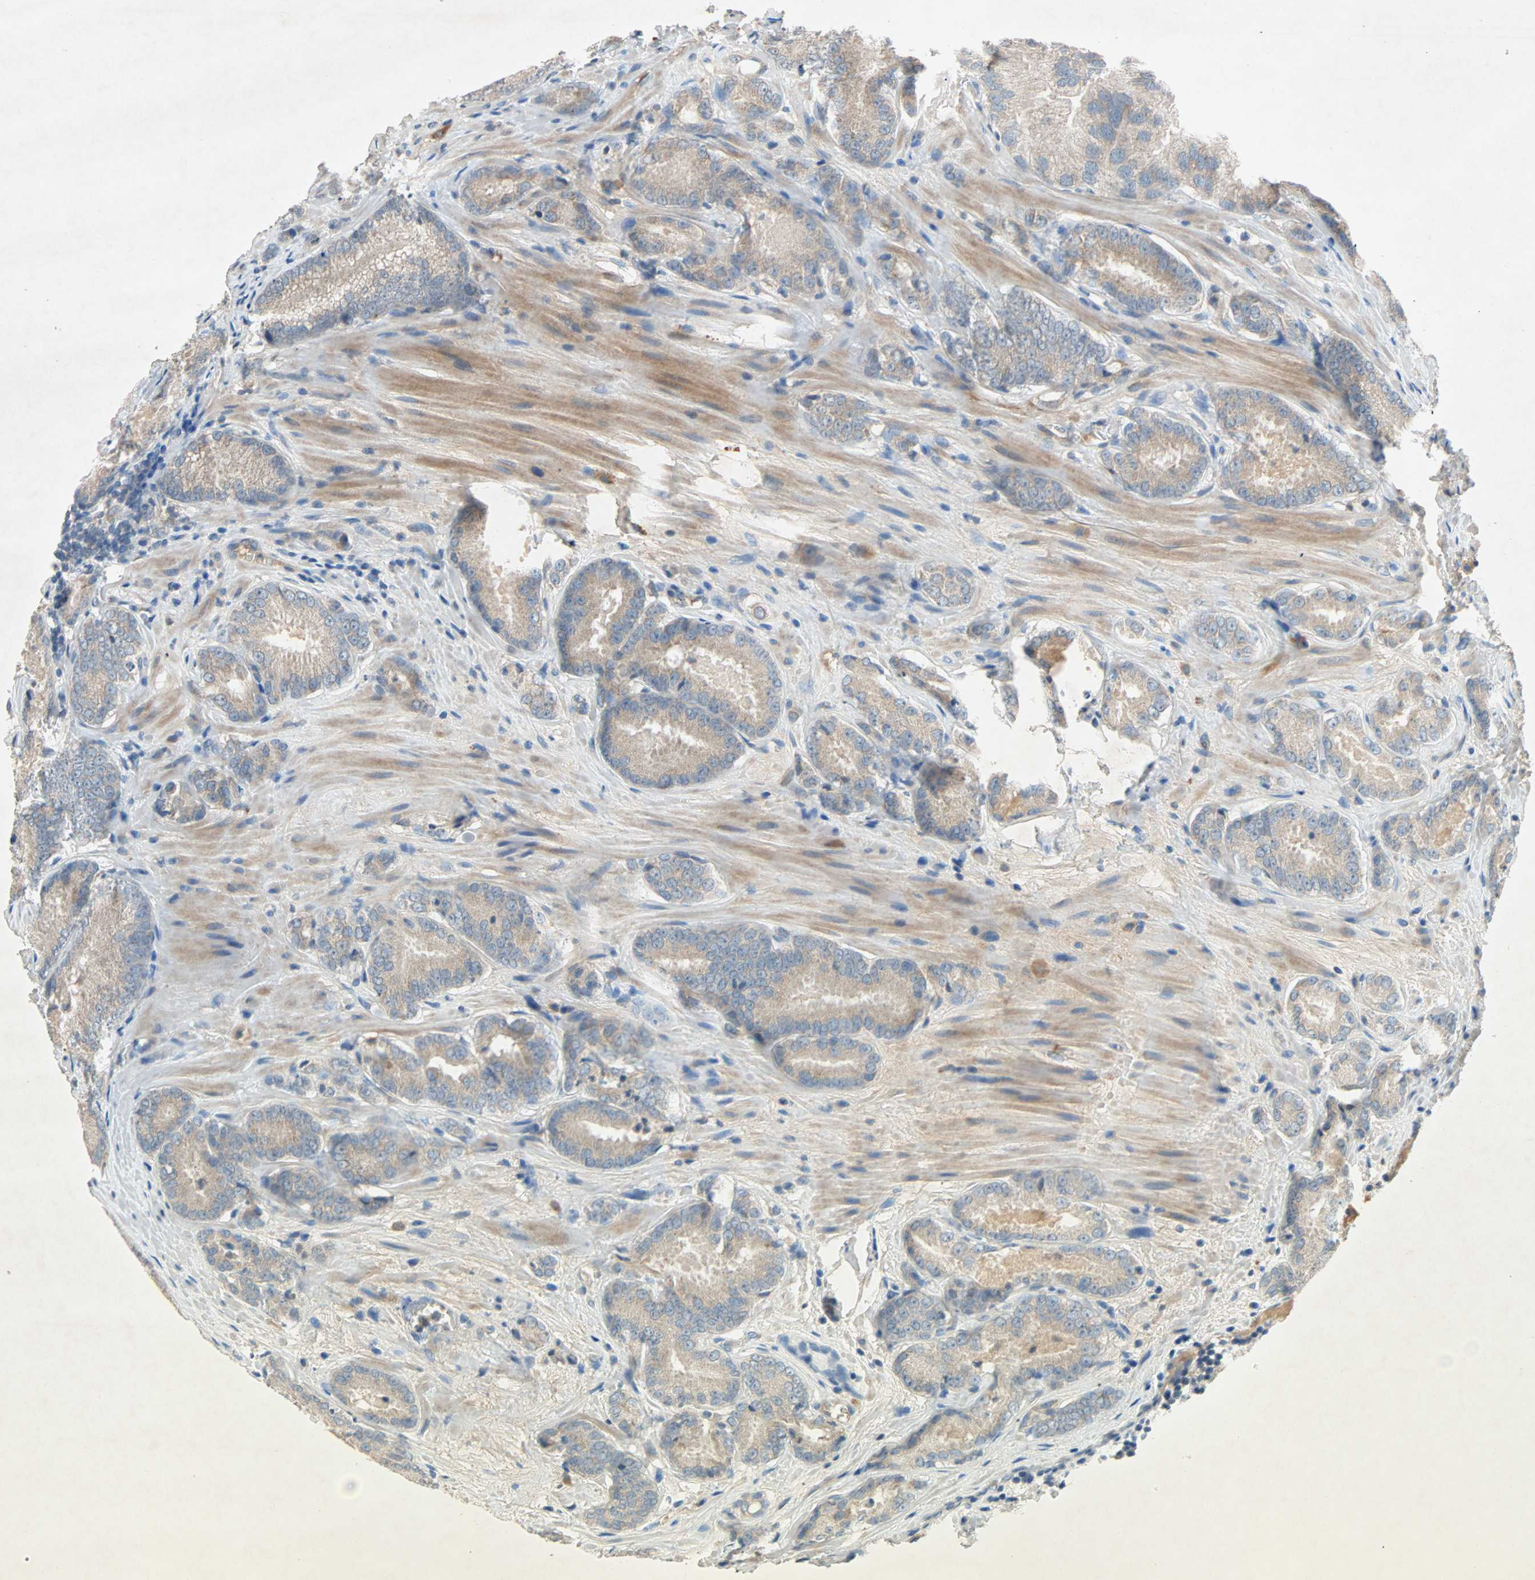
{"staining": {"intensity": "weak", "quantity": ">75%", "location": "cytoplasmic/membranous"}, "tissue": "prostate cancer", "cell_type": "Tumor cells", "image_type": "cancer", "snomed": [{"axis": "morphology", "description": "Adenocarcinoma, High grade"}, {"axis": "topography", "description": "Prostate"}], "caption": "IHC of prostate cancer (adenocarcinoma (high-grade)) demonstrates low levels of weak cytoplasmic/membranous expression in approximately >75% of tumor cells. The staining was performed using DAB, with brown indicating positive protein expression. Nuclei are stained blue with hematoxylin.", "gene": "XYLT1", "patient": {"sex": "male", "age": 64}}